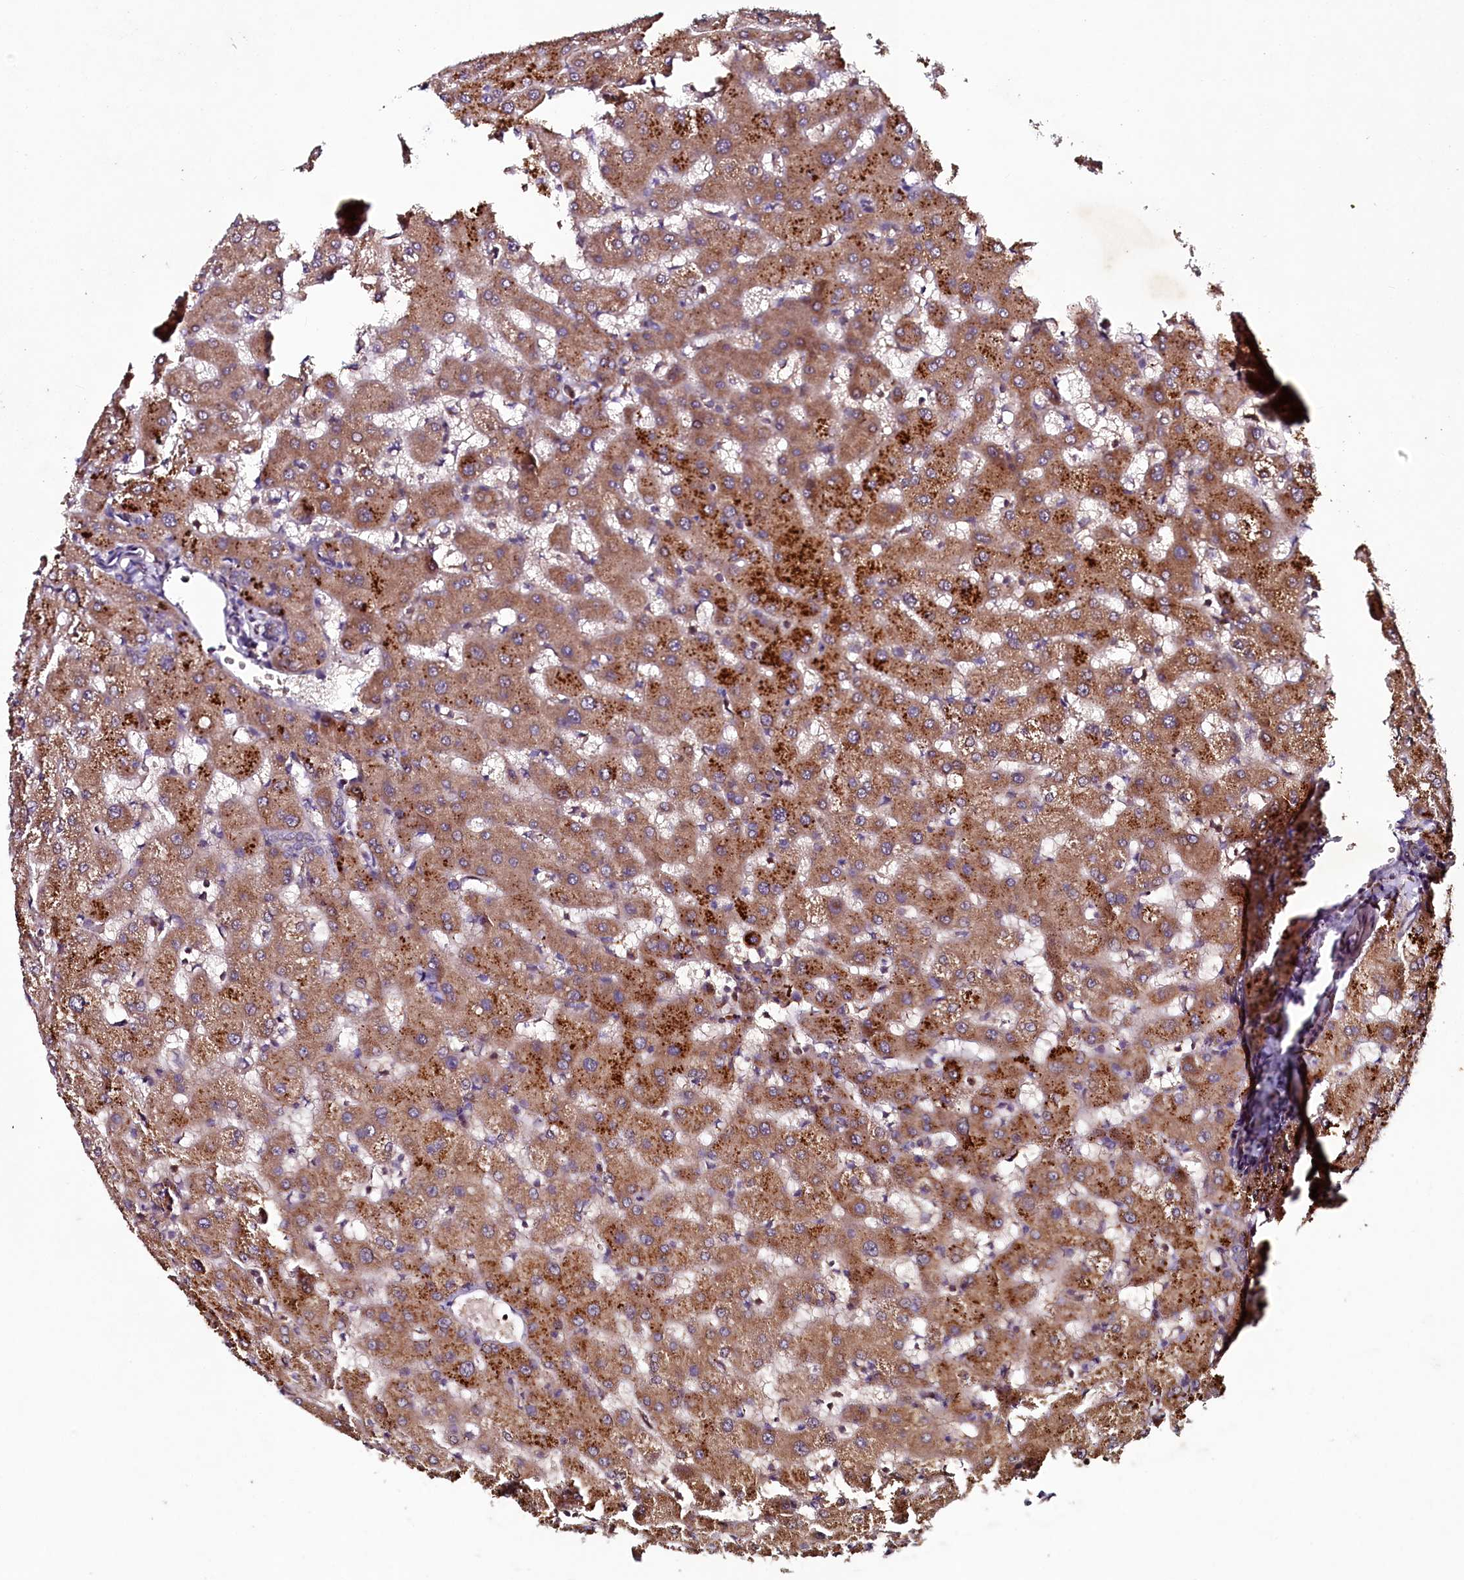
{"staining": {"intensity": "weak", "quantity": "25%-75%", "location": "cytoplasmic/membranous"}, "tissue": "liver", "cell_type": "Cholangiocytes", "image_type": "normal", "snomed": [{"axis": "morphology", "description": "Normal tissue, NOS"}, {"axis": "topography", "description": "Liver"}], "caption": "Protein expression analysis of normal human liver reveals weak cytoplasmic/membranous positivity in approximately 25%-75% of cholangiocytes. Immunohistochemistry (ihc) stains the protein of interest in brown and the nuclei are stained blue.", "gene": "SEC24C", "patient": {"sex": "female", "age": 63}}